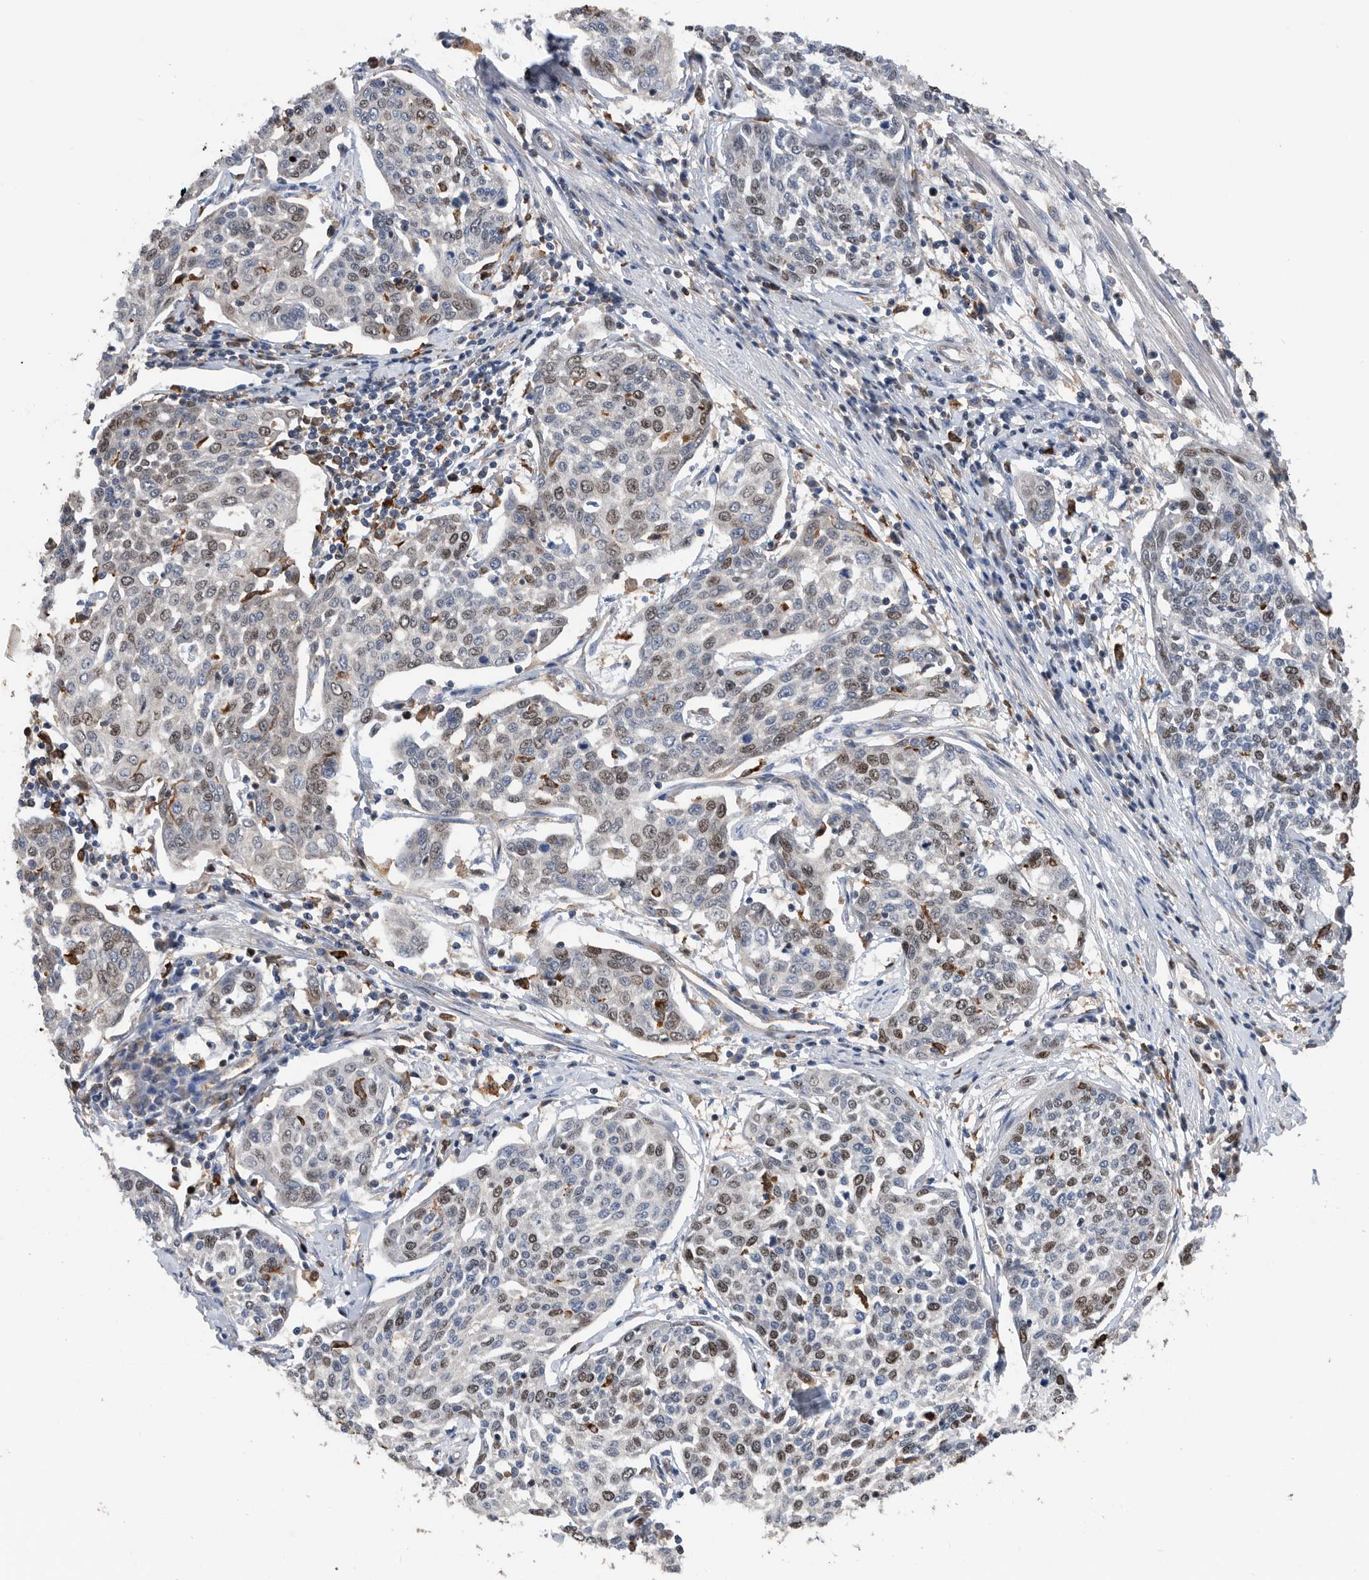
{"staining": {"intensity": "moderate", "quantity": "25%-75%", "location": "nuclear"}, "tissue": "cervical cancer", "cell_type": "Tumor cells", "image_type": "cancer", "snomed": [{"axis": "morphology", "description": "Squamous cell carcinoma, NOS"}, {"axis": "topography", "description": "Cervix"}], "caption": "This photomicrograph displays cervical cancer stained with IHC to label a protein in brown. The nuclear of tumor cells show moderate positivity for the protein. Nuclei are counter-stained blue.", "gene": "ATAD2", "patient": {"sex": "female", "age": 34}}